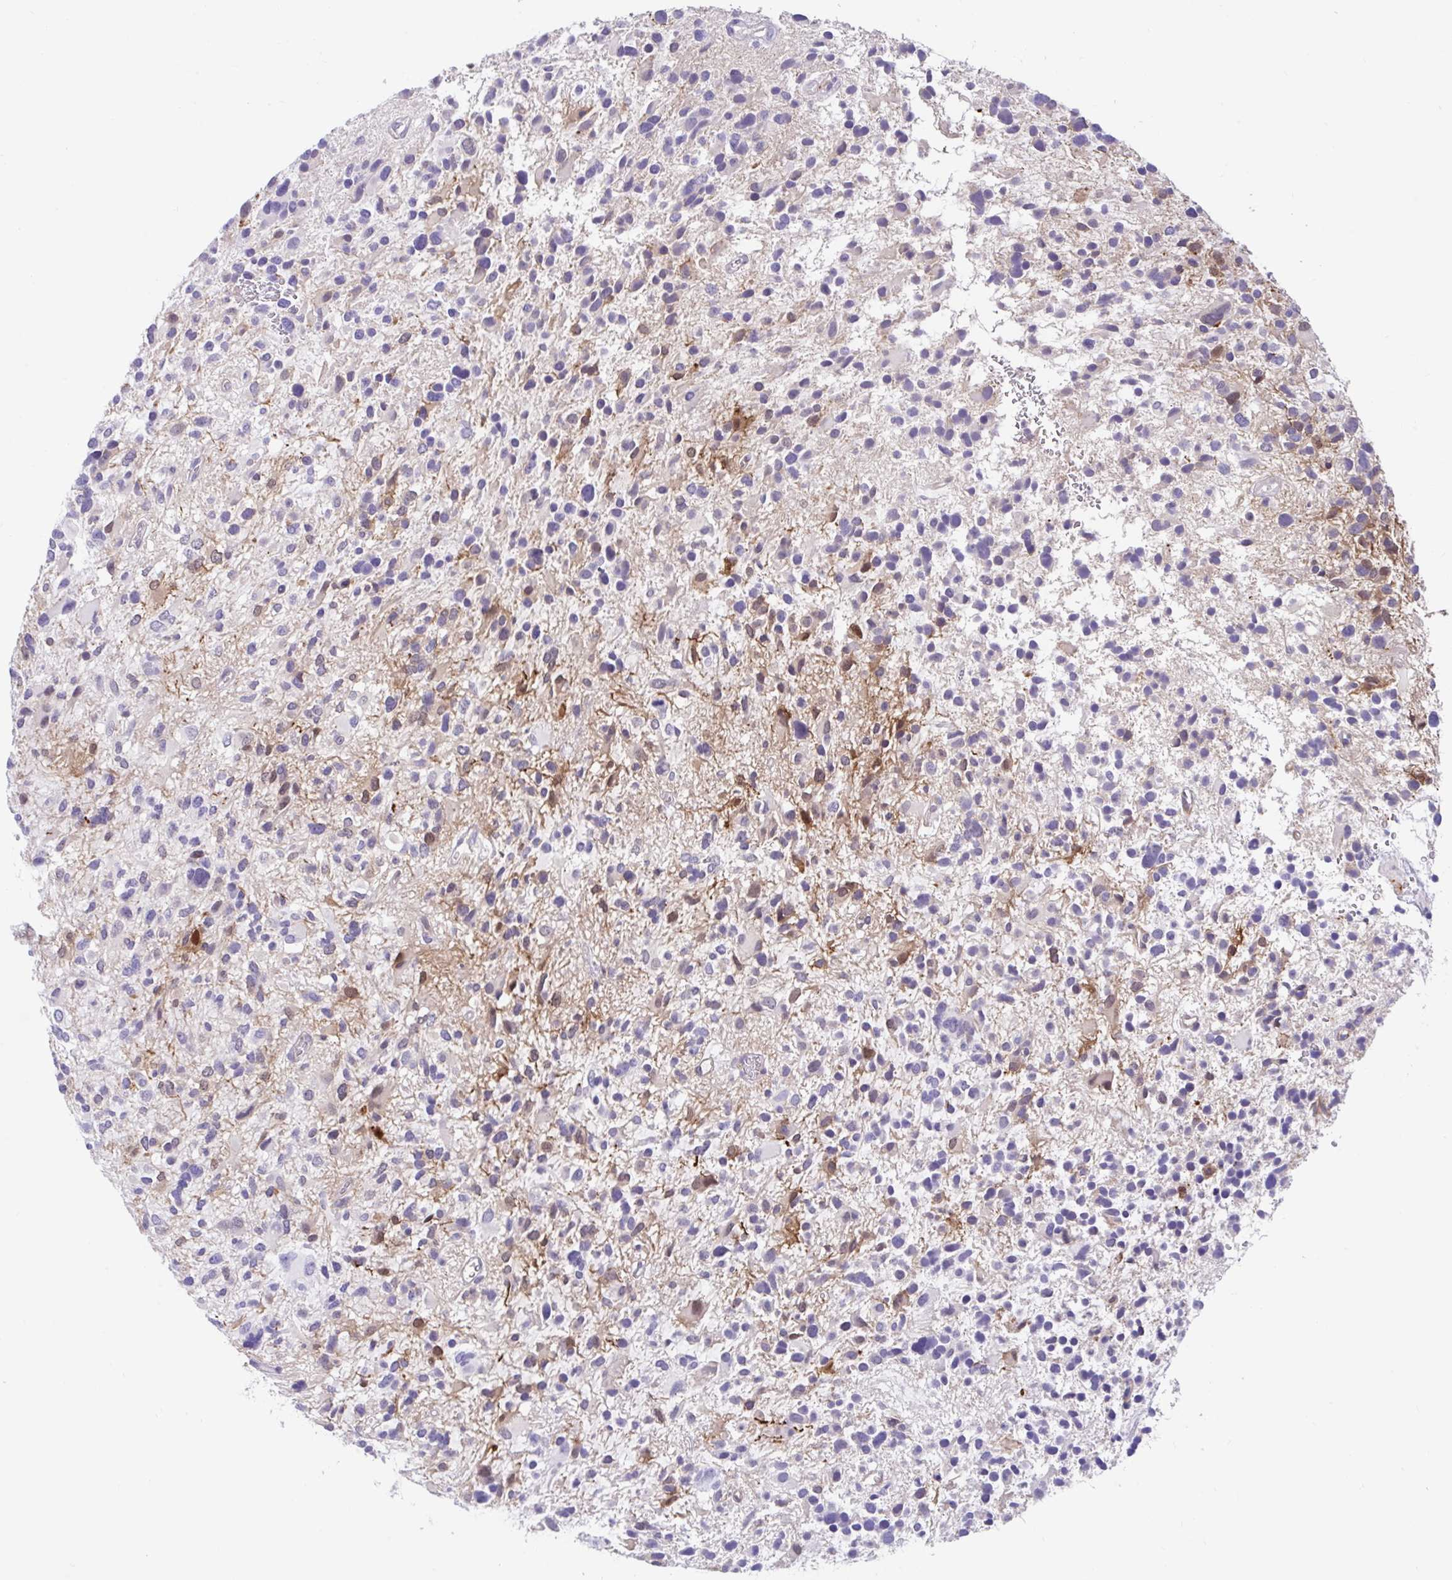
{"staining": {"intensity": "moderate", "quantity": "<25%", "location": "cytoplasmic/membranous,nuclear"}, "tissue": "glioma", "cell_type": "Tumor cells", "image_type": "cancer", "snomed": [{"axis": "morphology", "description": "Glioma, malignant, High grade"}, {"axis": "topography", "description": "Brain"}], "caption": "Protein positivity by IHC displays moderate cytoplasmic/membranous and nuclear positivity in about <25% of tumor cells in glioma.", "gene": "FAM107A", "patient": {"sex": "female", "age": 11}}